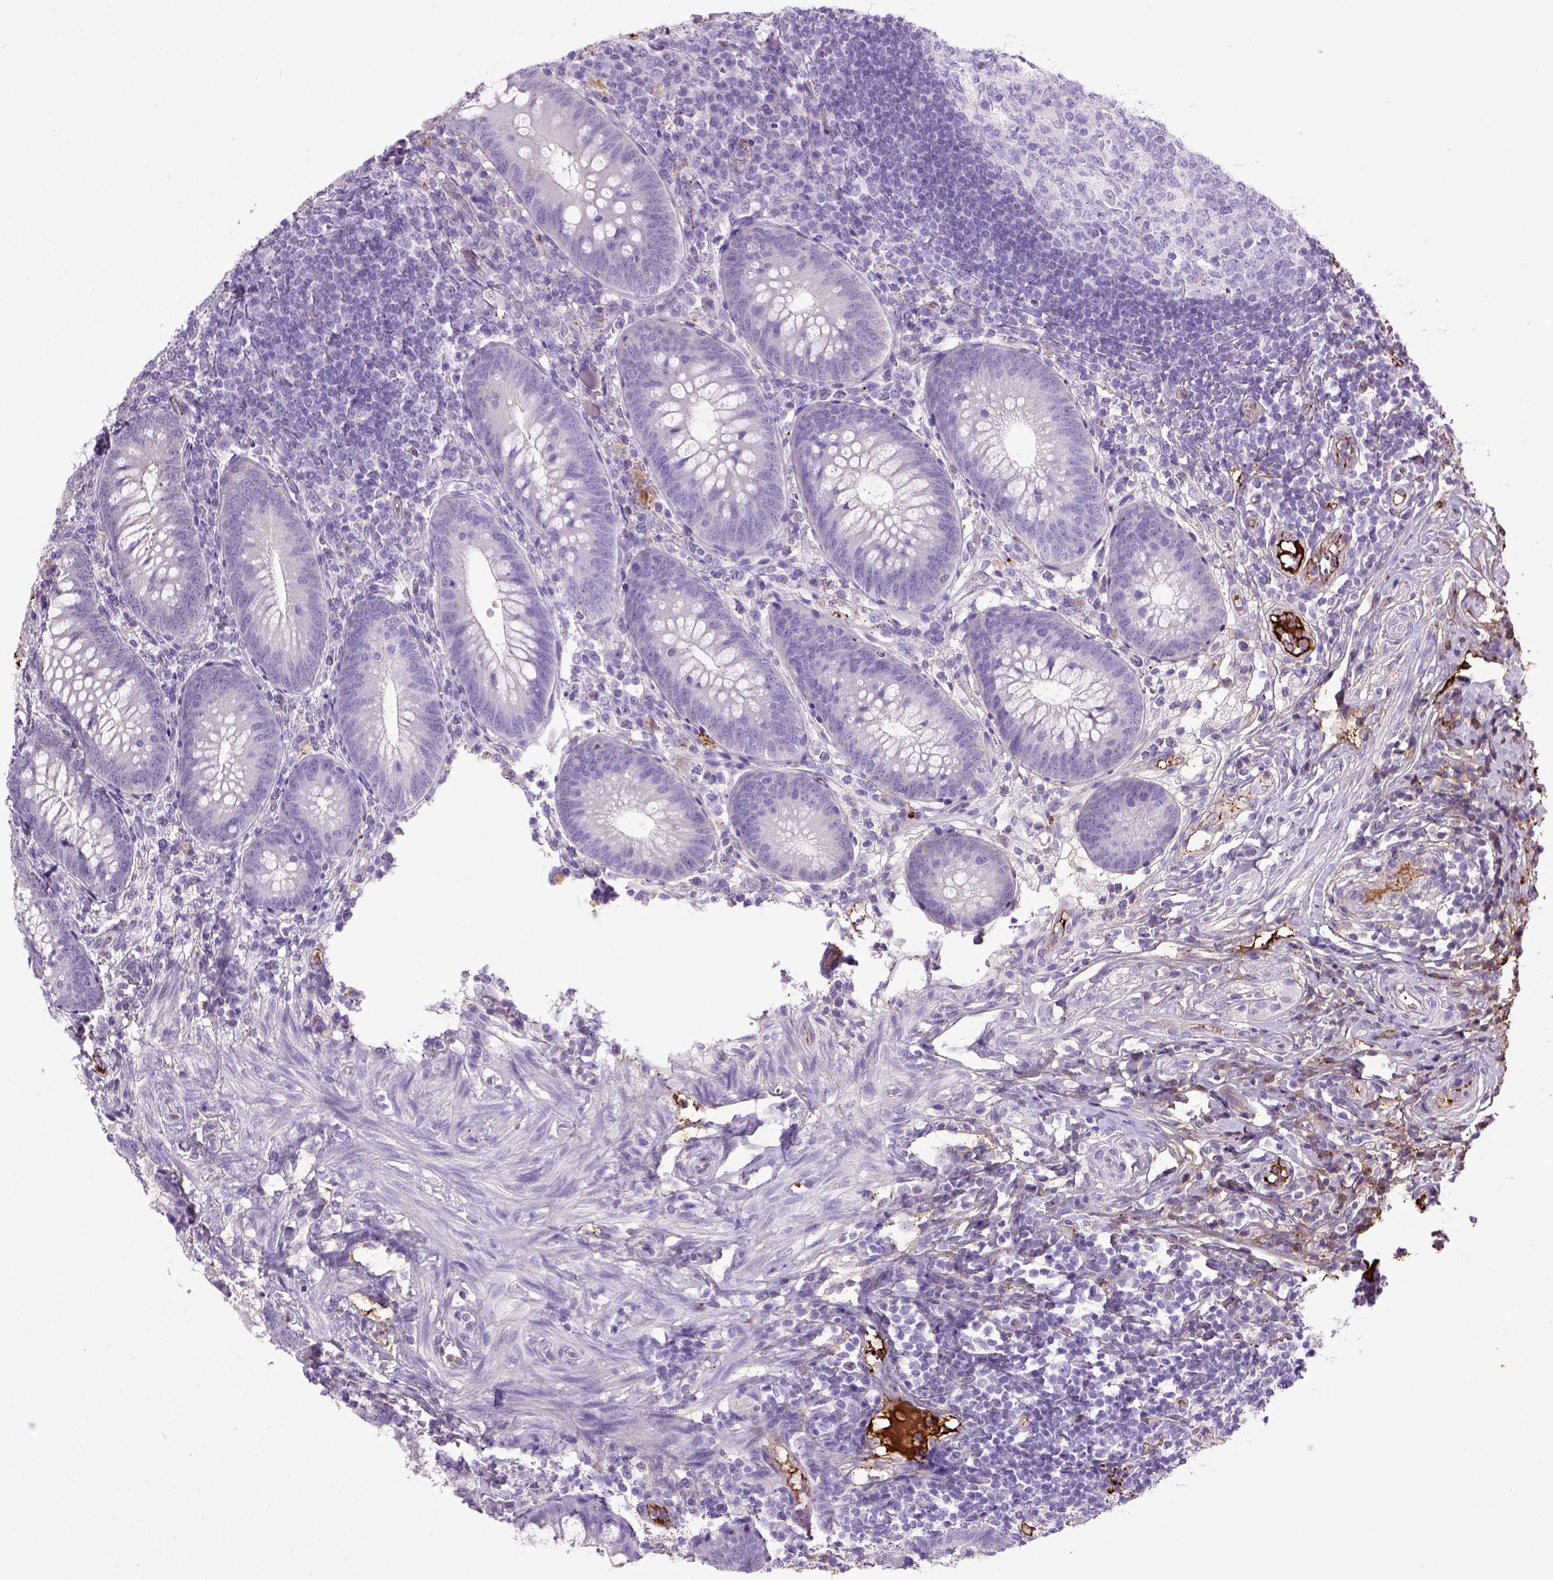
{"staining": {"intensity": "negative", "quantity": "none", "location": "none"}, "tissue": "appendix", "cell_type": "Glandular cells", "image_type": "normal", "snomed": [{"axis": "morphology", "description": "Normal tissue, NOS"}, {"axis": "morphology", "description": "Inflammation, NOS"}, {"axis": "topography", "description": "Appendix"}], "caption": "Benign appendix was stained to show a protein in brown. There is no significant staining in glandular cells. (DAB IHC with hematoxylin counter stain).", "gene": "ADAMTS8", "patient": {"sex": "male", "age": 16}}